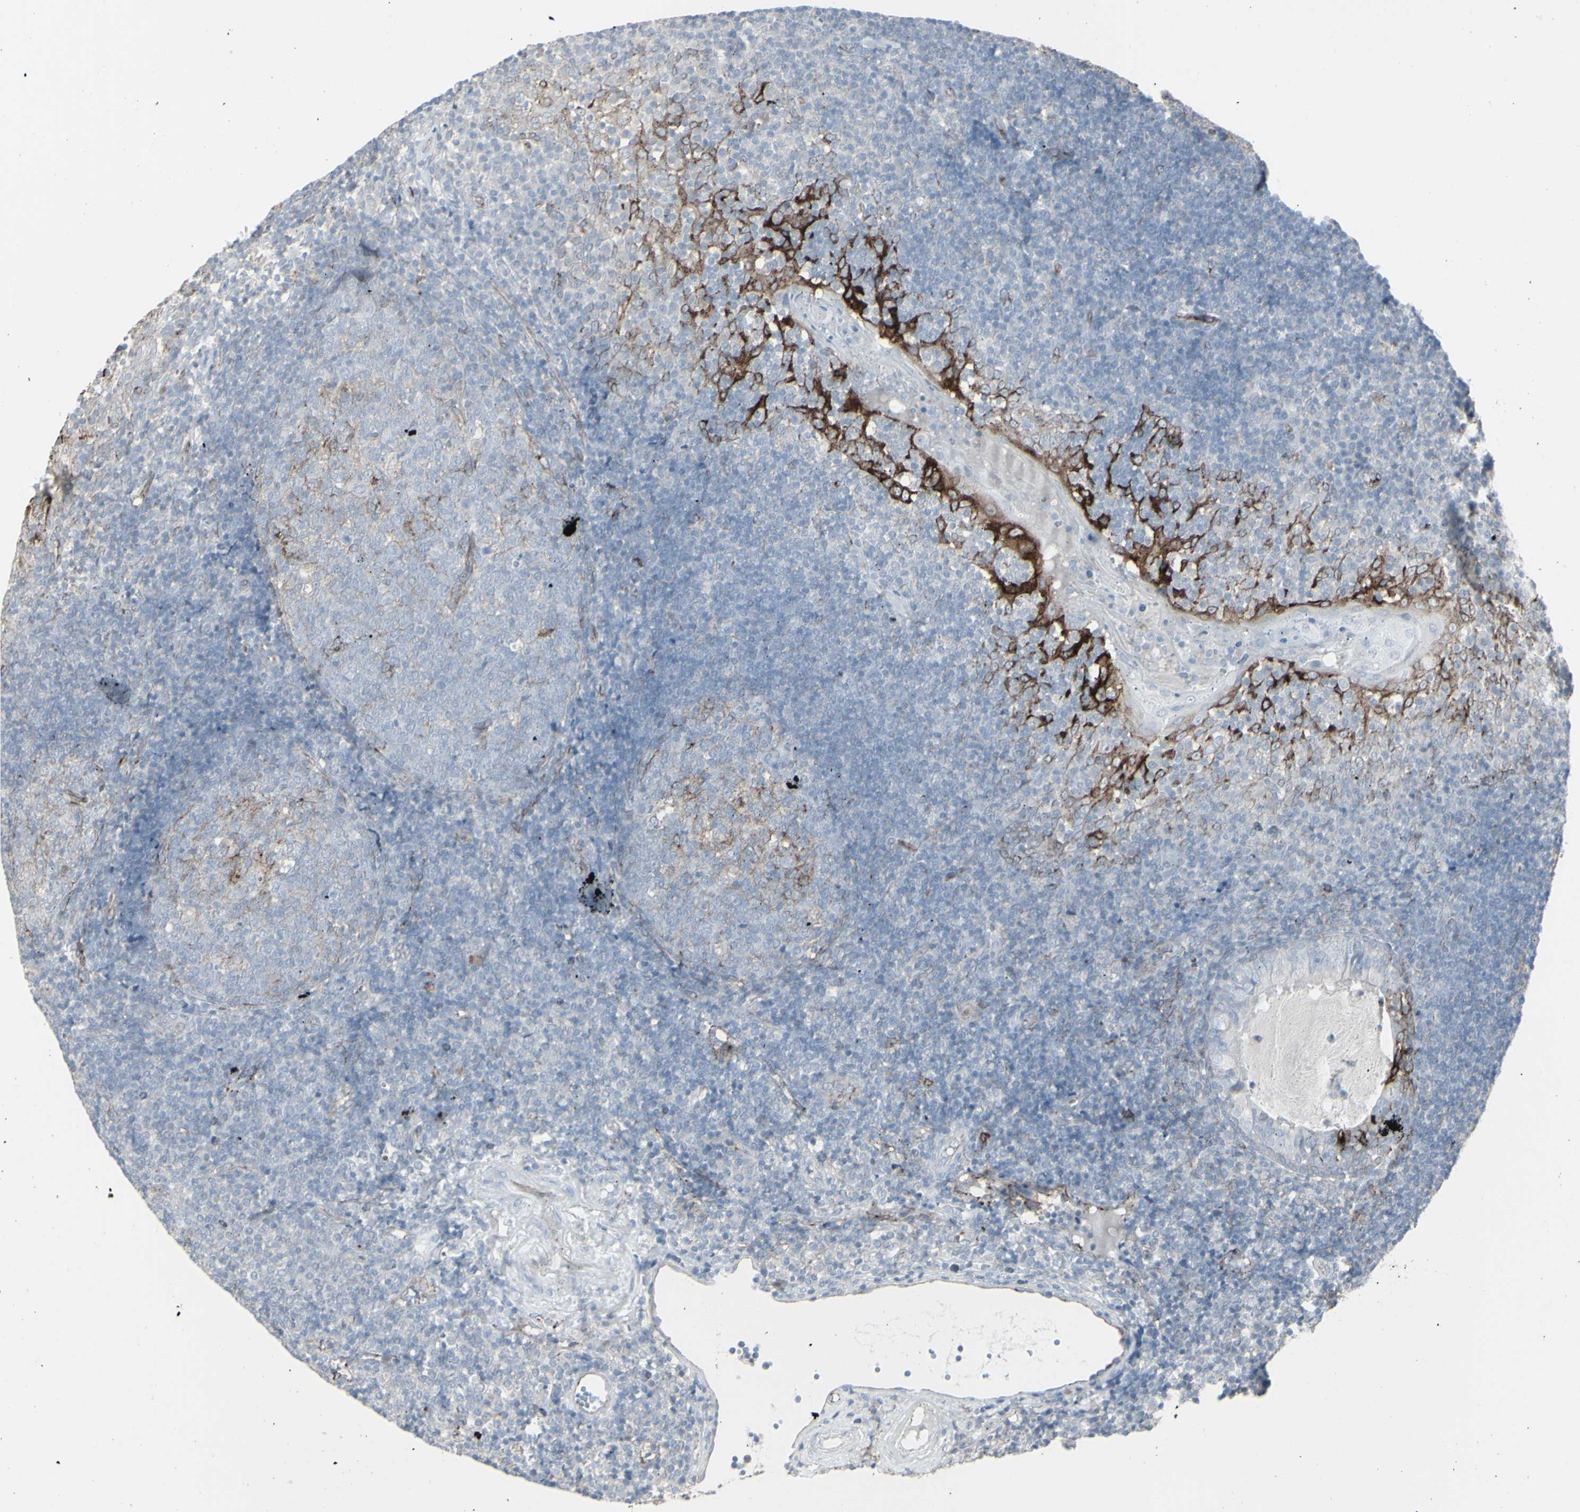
{"staining": {"intensity": "moderate", "quantity": "<25%", "location": "cytoplasmic/membranous"}, "tissue": "tonsil", "cell_type": "Germinal center cells", "image_type": "normal", "snomed": [{"axis": "morphology", "description": "Normal tissue, NOS"}, {"axis": "topography", "description": "Tonsil"}], "caption": "Germinal center cells reveal low levels of moderate cytoplasmic/membranous expression in approximately <25% of cells in benign tonsil.", "gene": "GJA1", "patient": {"sex": "female", "age": 40}}